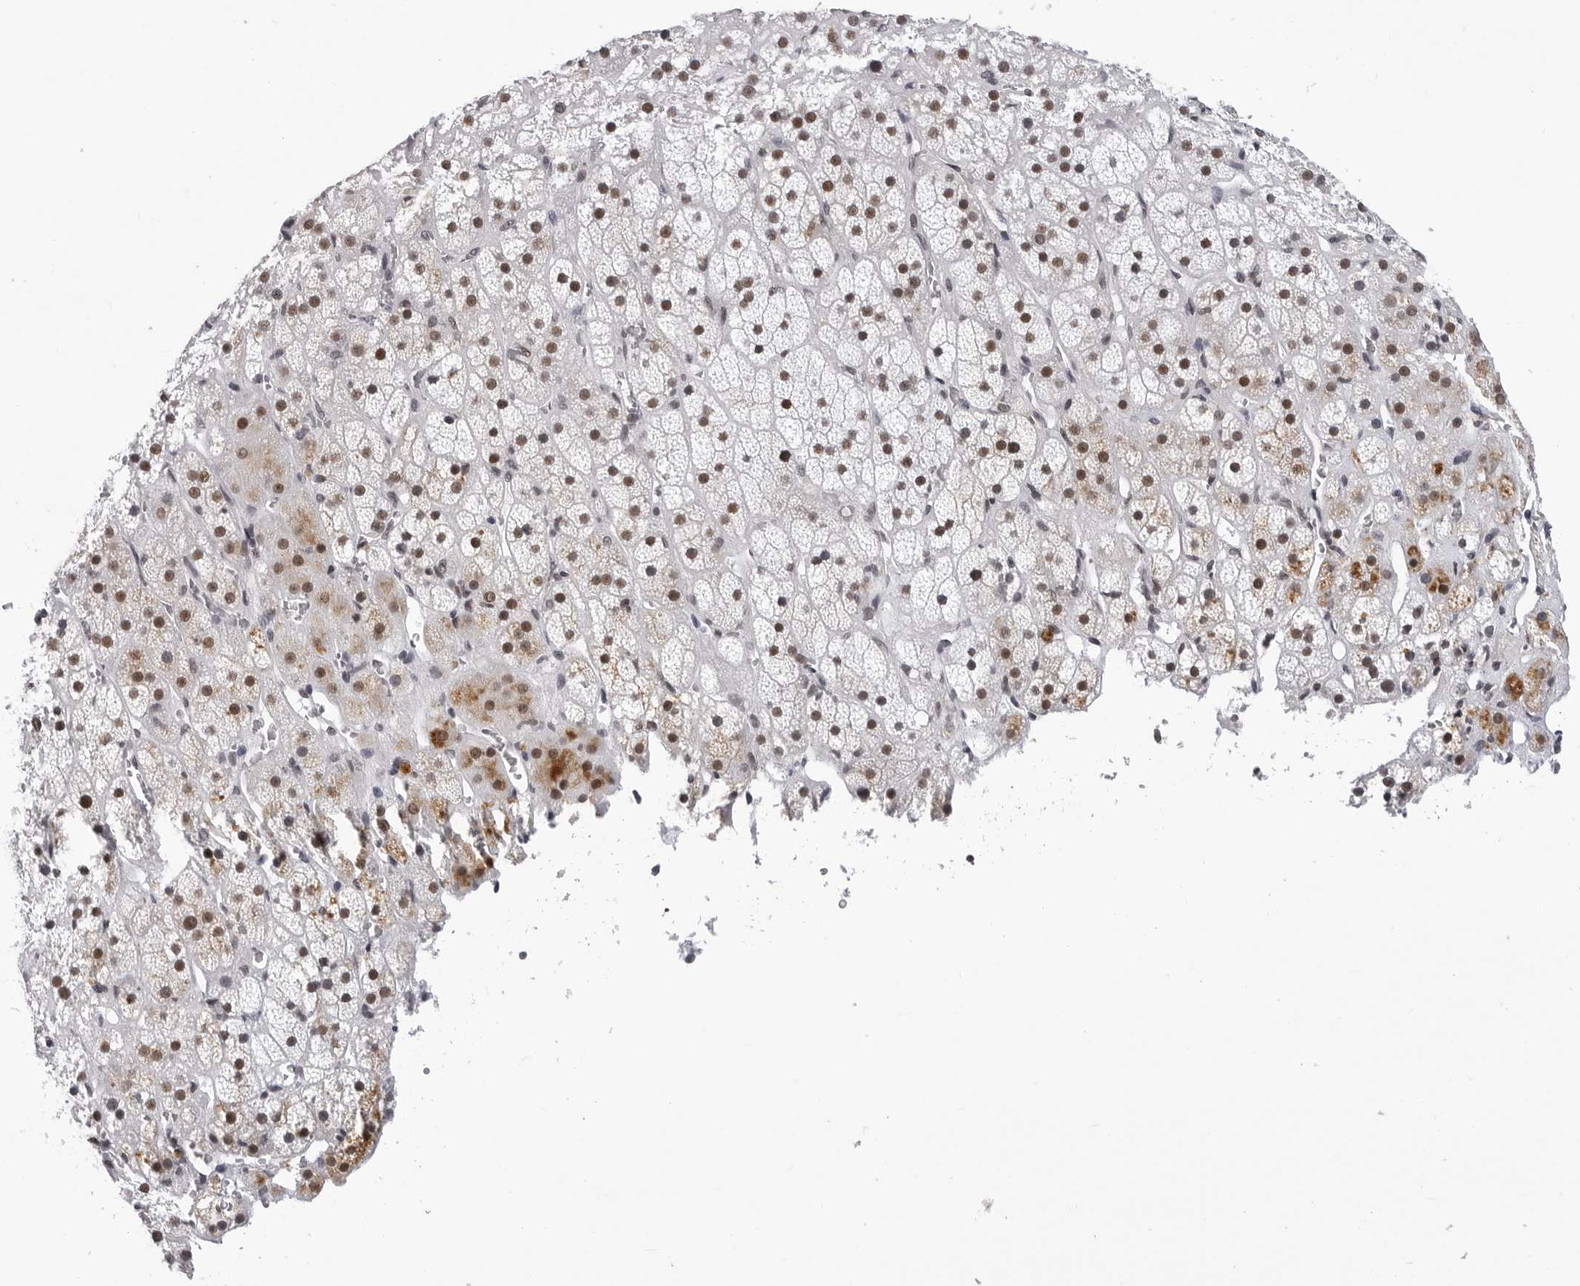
{"staining": {"intensity": "moderate", "quantity": ">75%", "location": "nuclear"}, "tissue": "adrenal gland", "cell_type": "Glandular cells", "image_type": "normal", "snomed": [{"axis": "morphology", "description": "Normal tissue, NOS"}, {"axis": "topography", "description": "Adrenal gland"}], "caption": "IHC staining of unremarkable adrenal gland, which demonstrates medium levels of moderate nuclear positivity in approximately >75% of glandular cells indicating moderate nuclear protein positivity. The staining was performed using DAB (3,3'-diaminobenzidine) (brown) for protein detection and nuclei were counterstained in hematoxylin (blue).", "gene": "SF3B4", "patient": {"sex": "male", "age": 57}}